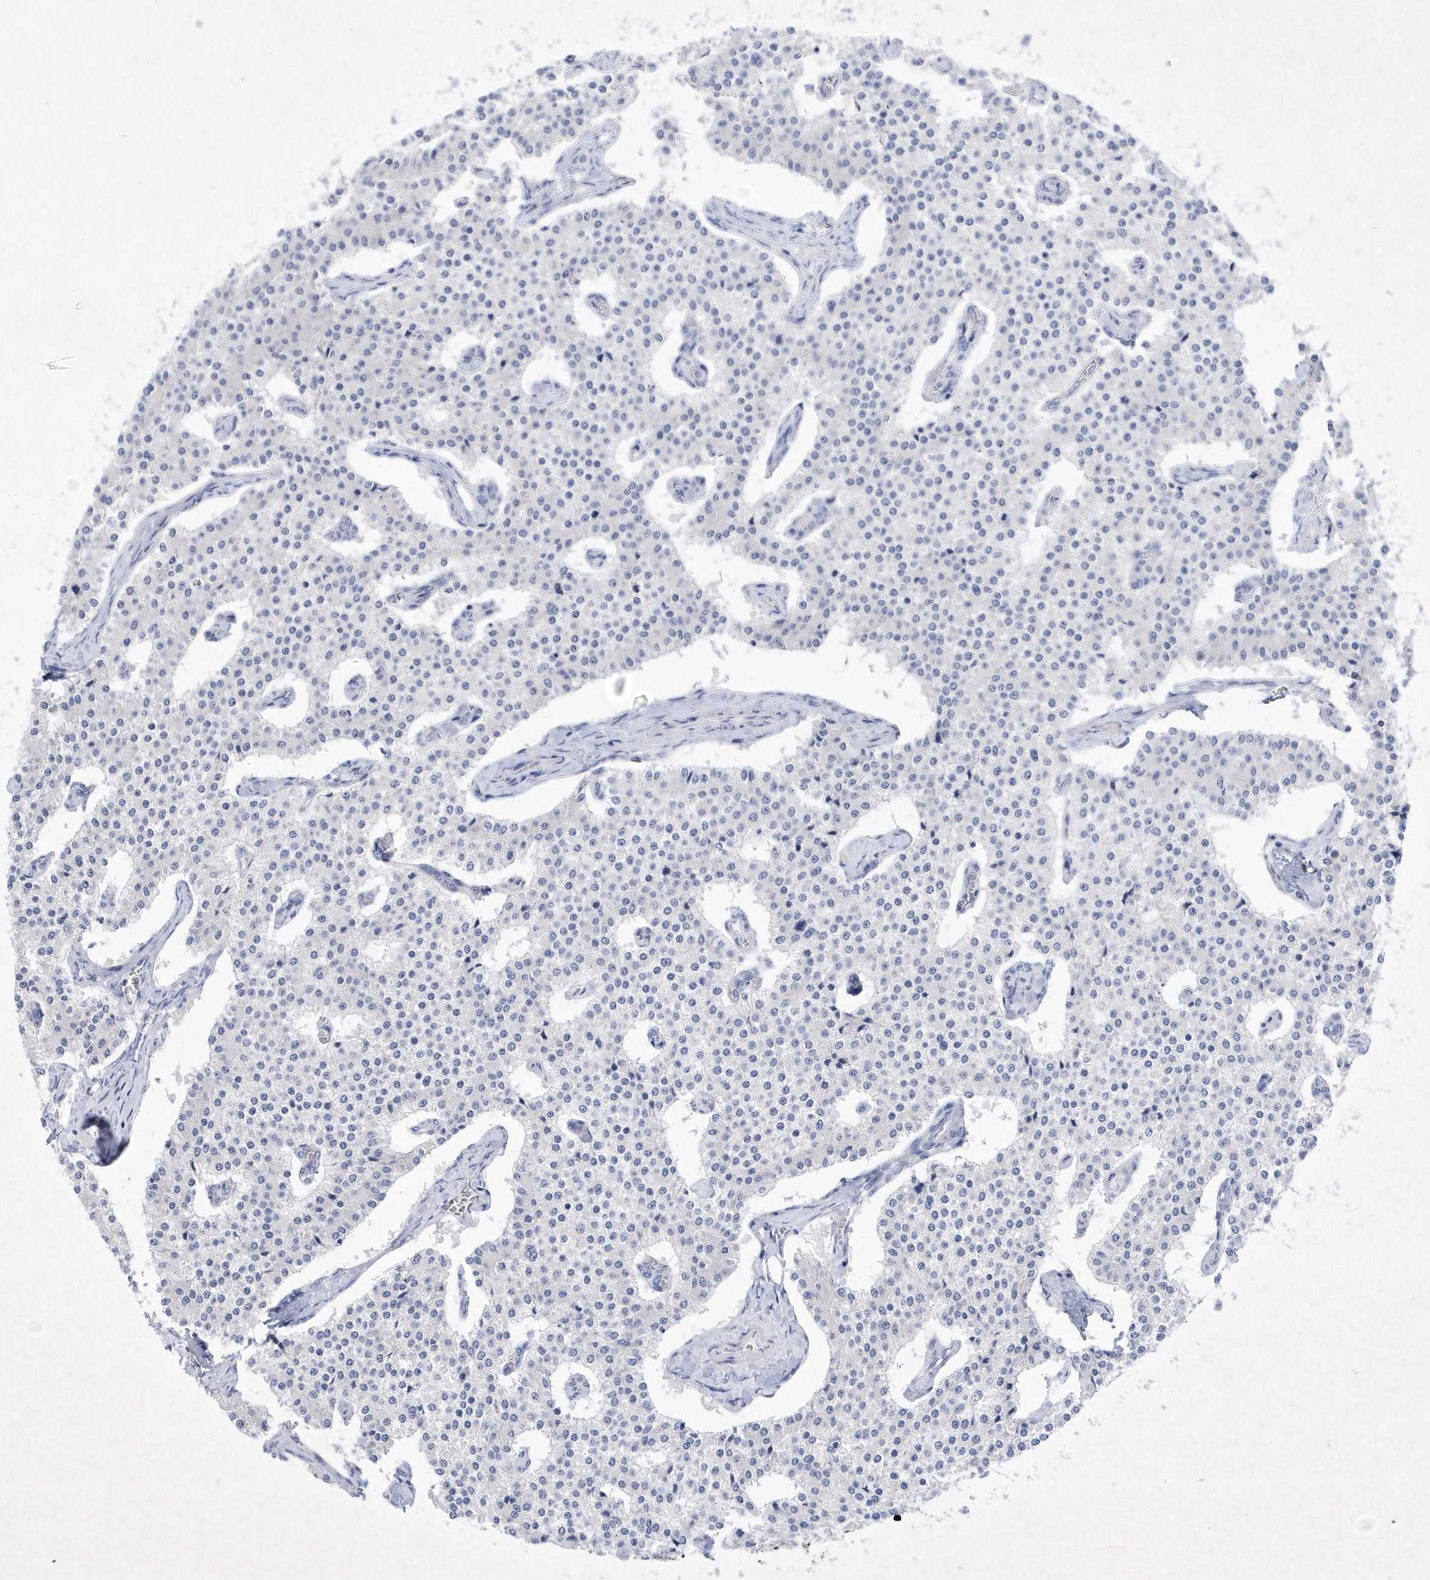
{"staining": {"intensity": "negative", "quantity": "none", "location": "none"}, "tissue": "carcinoid", "cell_type": "Tumor cells", "image_type": "cancer", "snomed": [{"axis": "morphology", "description": "Carcinoid, malignant, NOS"}, {"axis": "topography", "description": "Colon"}], "caption": "Tumor cells show no significant positivity in carcinoid.", "gene": "BHLHA15", "patient": {"sex": "female", "age": 52}}